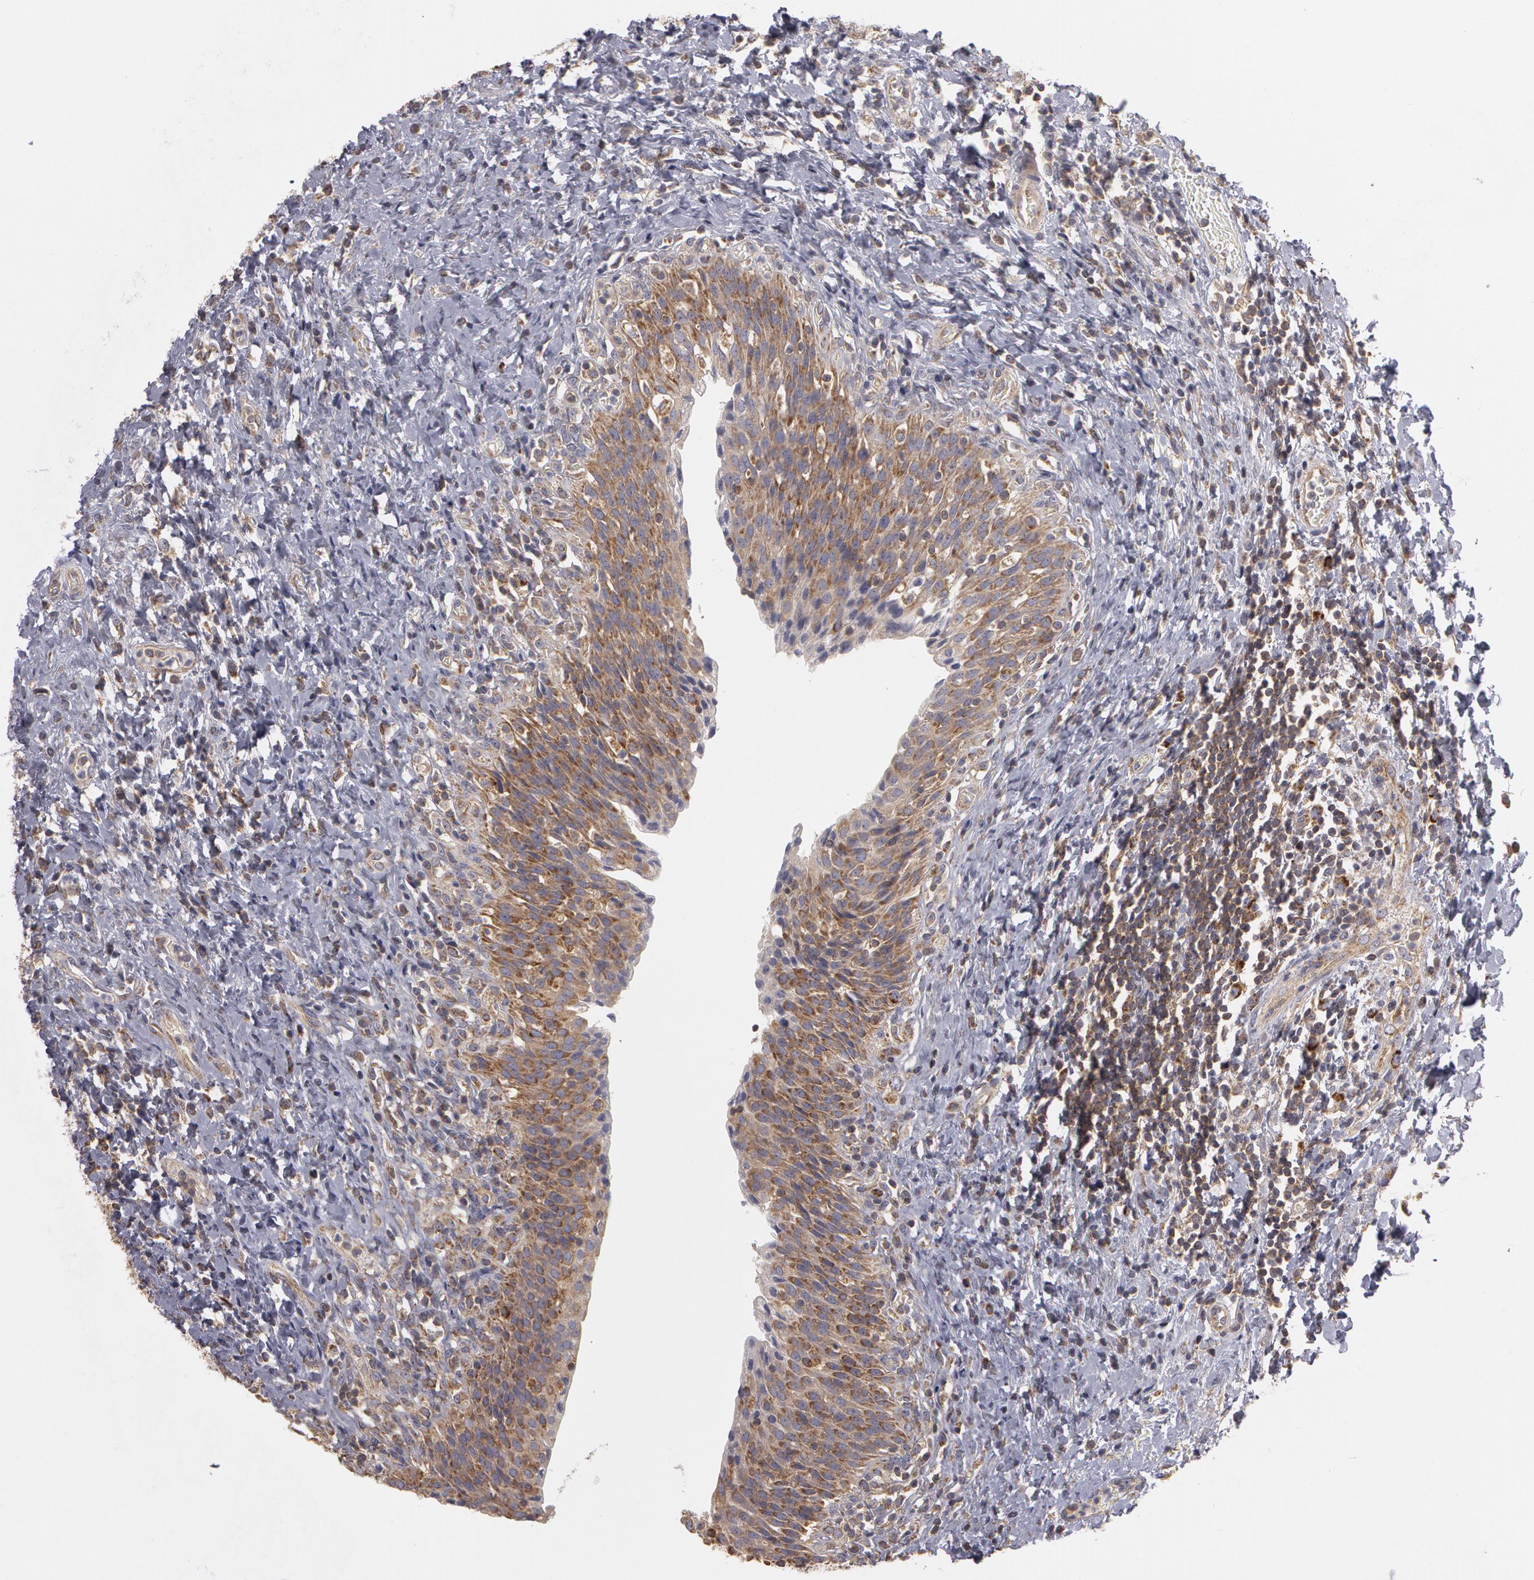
{"staining": {"intensity": "moderate", "quantity": ">75%", "location": "cytoplasmic/membranous"}, "tissue": "urinary bladder", "cell_type": "Urothelial cells", "image_type": "normal", "snomed": [{"axis": "morphology", "description": "Normal tissue, NOS"}, {"axis": "topography", "description": "Urinary bladder"}], "caption": "High-power microscopy captured an IHC image of benign urinary bladder, revealing moderate cytoplasmic/membranous positivity in approximately >75% of urothelial cells. Immunohistochemistry stains the protein of interest in brown and the nuclei are stained blue.", "gene": "NEK9", "patient": {"sex": "male", "age": 51}}